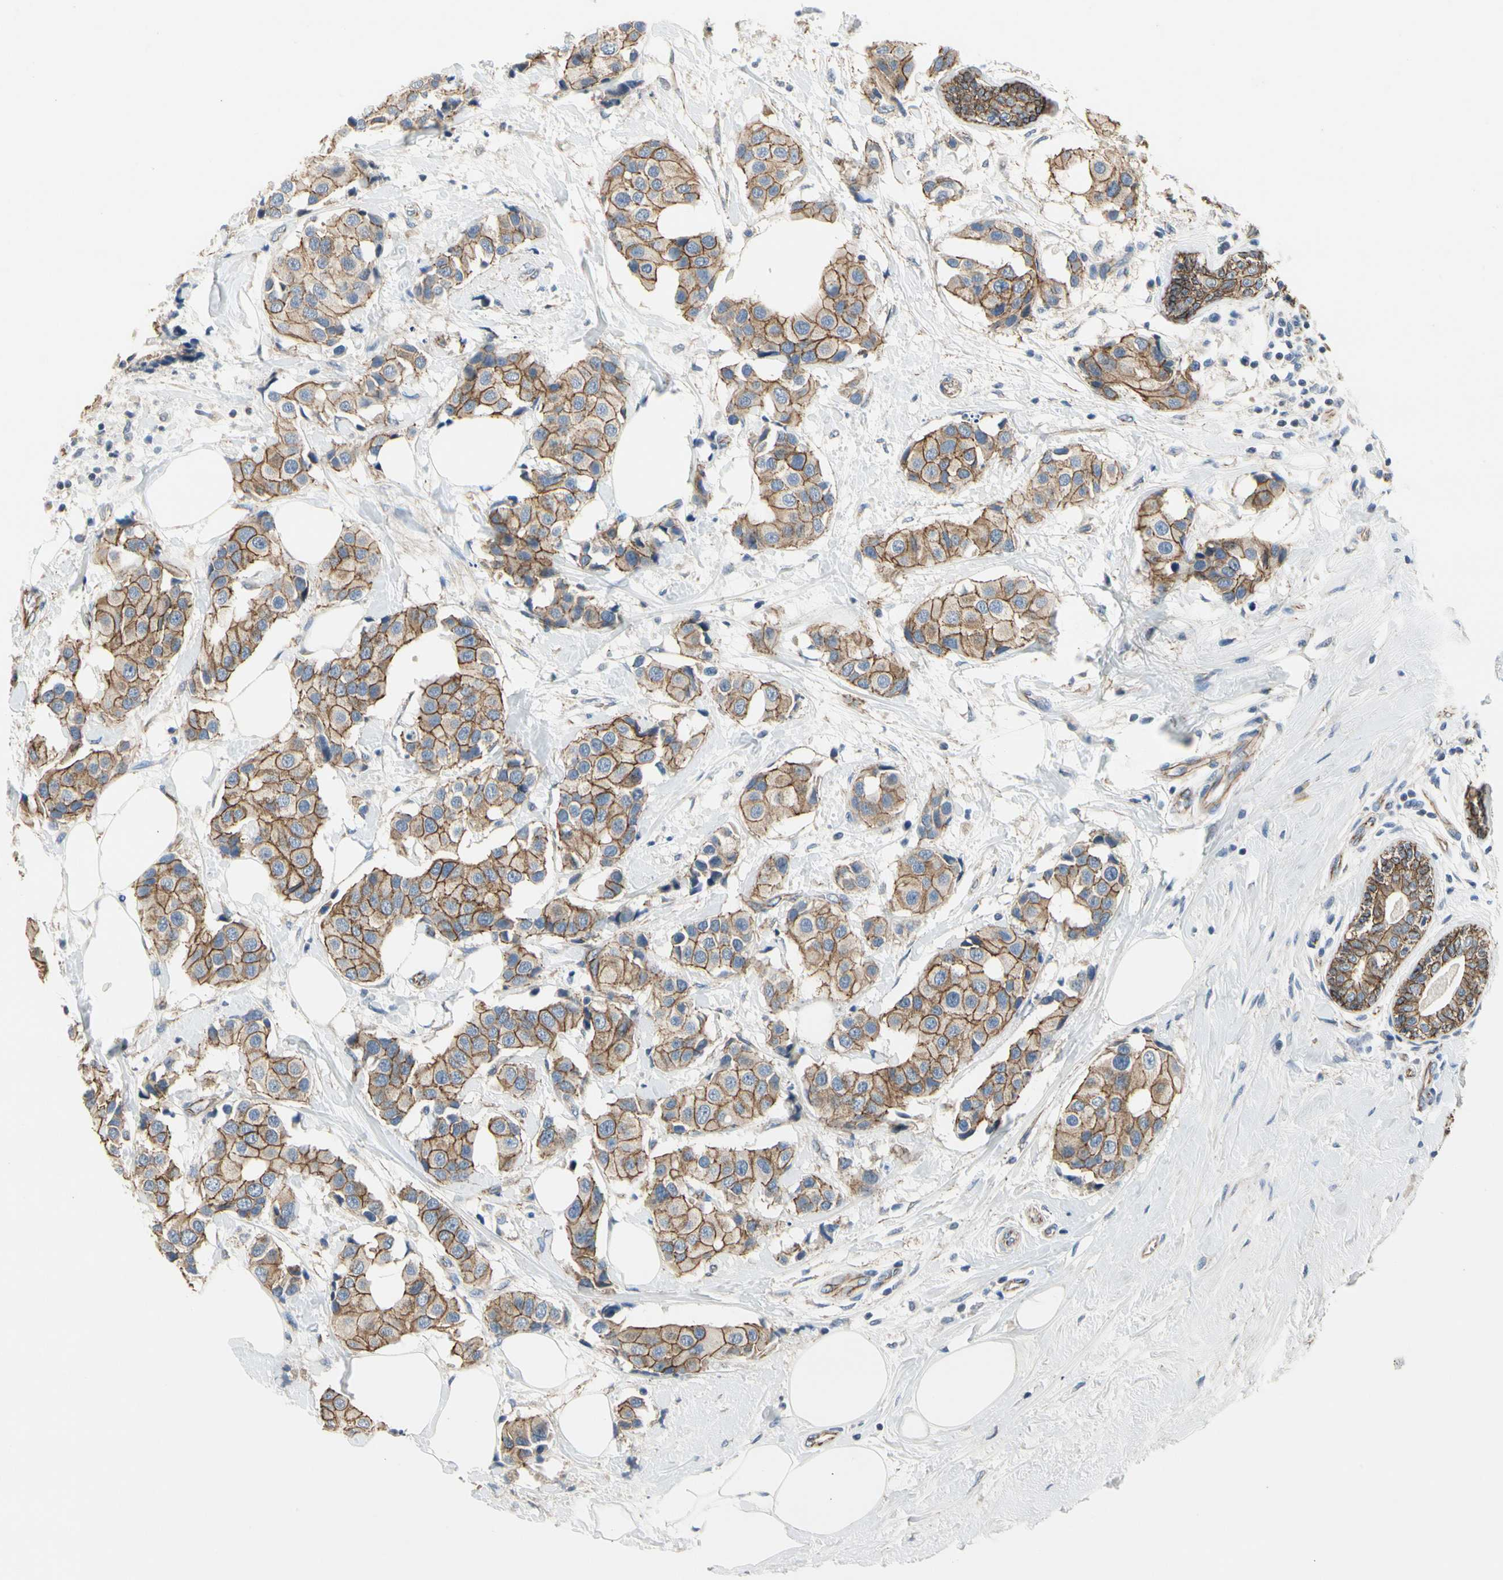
{"staining": {"intensity": "moderate", "quantity": "25%-75%", "location": "cytoplasmic/membranous"}, "tissue": "breast cancer", "cell_type": "Tumor cells", "image_type": "cancer", "snomed": [{"axis": "morphology", "description": "Normal tissue, NOS"}, {"axis": "morphology", "description": "Duct carcinoma"}, {"axis": "topography", "description": "Breast"}], "caption": "Intraductal carcinoma (breast) was stained to show a protein in brown. There is medium levels of moderate cytoplasmic/membranous positivity in approximately 25%-75% of tumor cells.", "gene": "LGR6", "patient": {"sex": "female", "age": 39}}